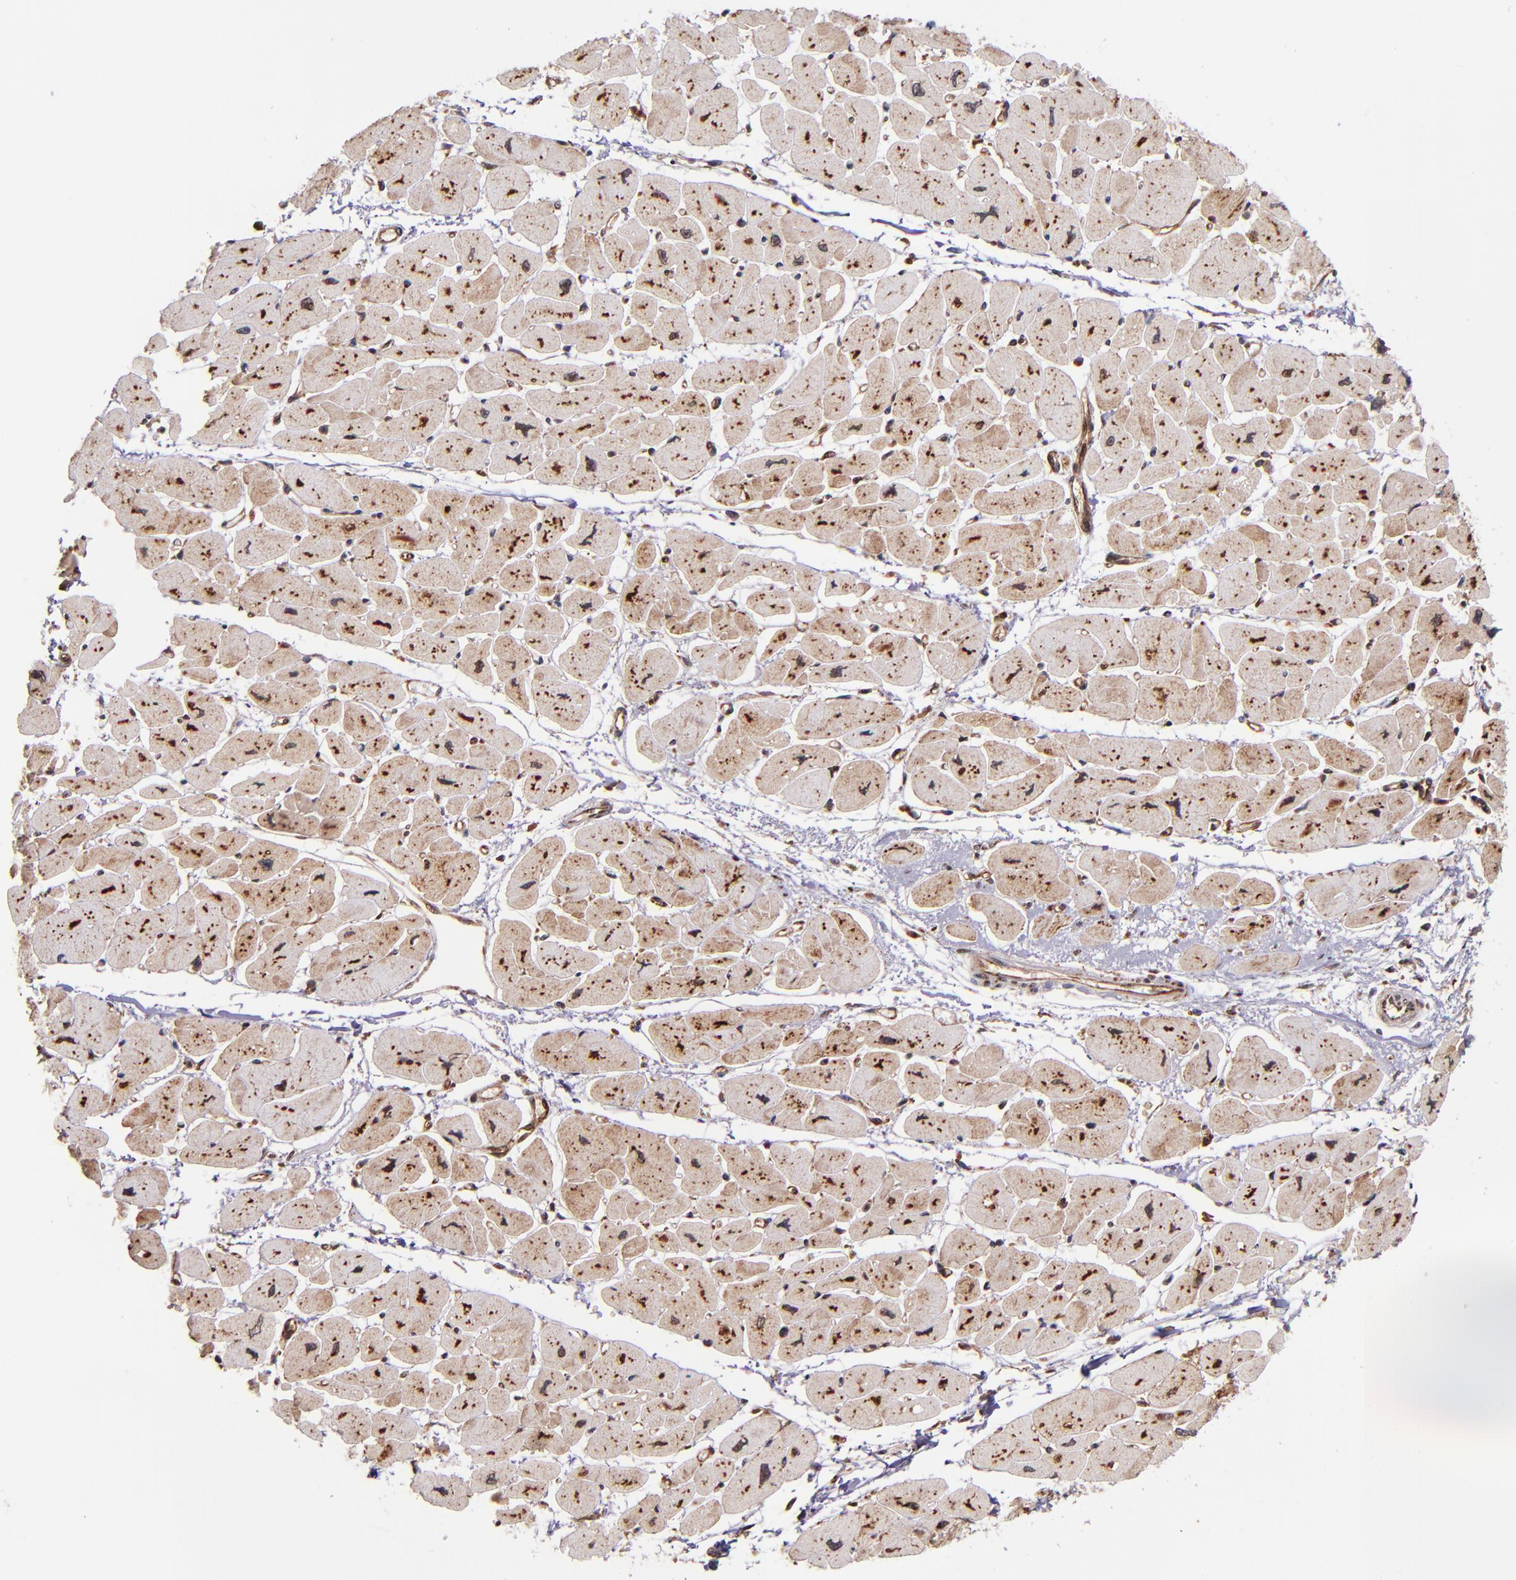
{"staining": {"intensity": "strong", "quantity": ">75%", "location": "cytoplasmic/membranous,nuclear"}, "tissue": "heart muscle", "cell_type": "Cardiomyocytes", "image_type": "normal", "snomed": [{"axis": "morphology", "description": "Normal tissue, NOS"}, {"axis": "topography", "description": "Heart"}], "caption": "Cardiomyocytes demonstrate high levels of strong cytoplasmic/membranous,nuclear staining in approximately >75% of cells in benign human heart muscle.", "gene": "STX8", "patient": {"sex": "female", "age": 54}}